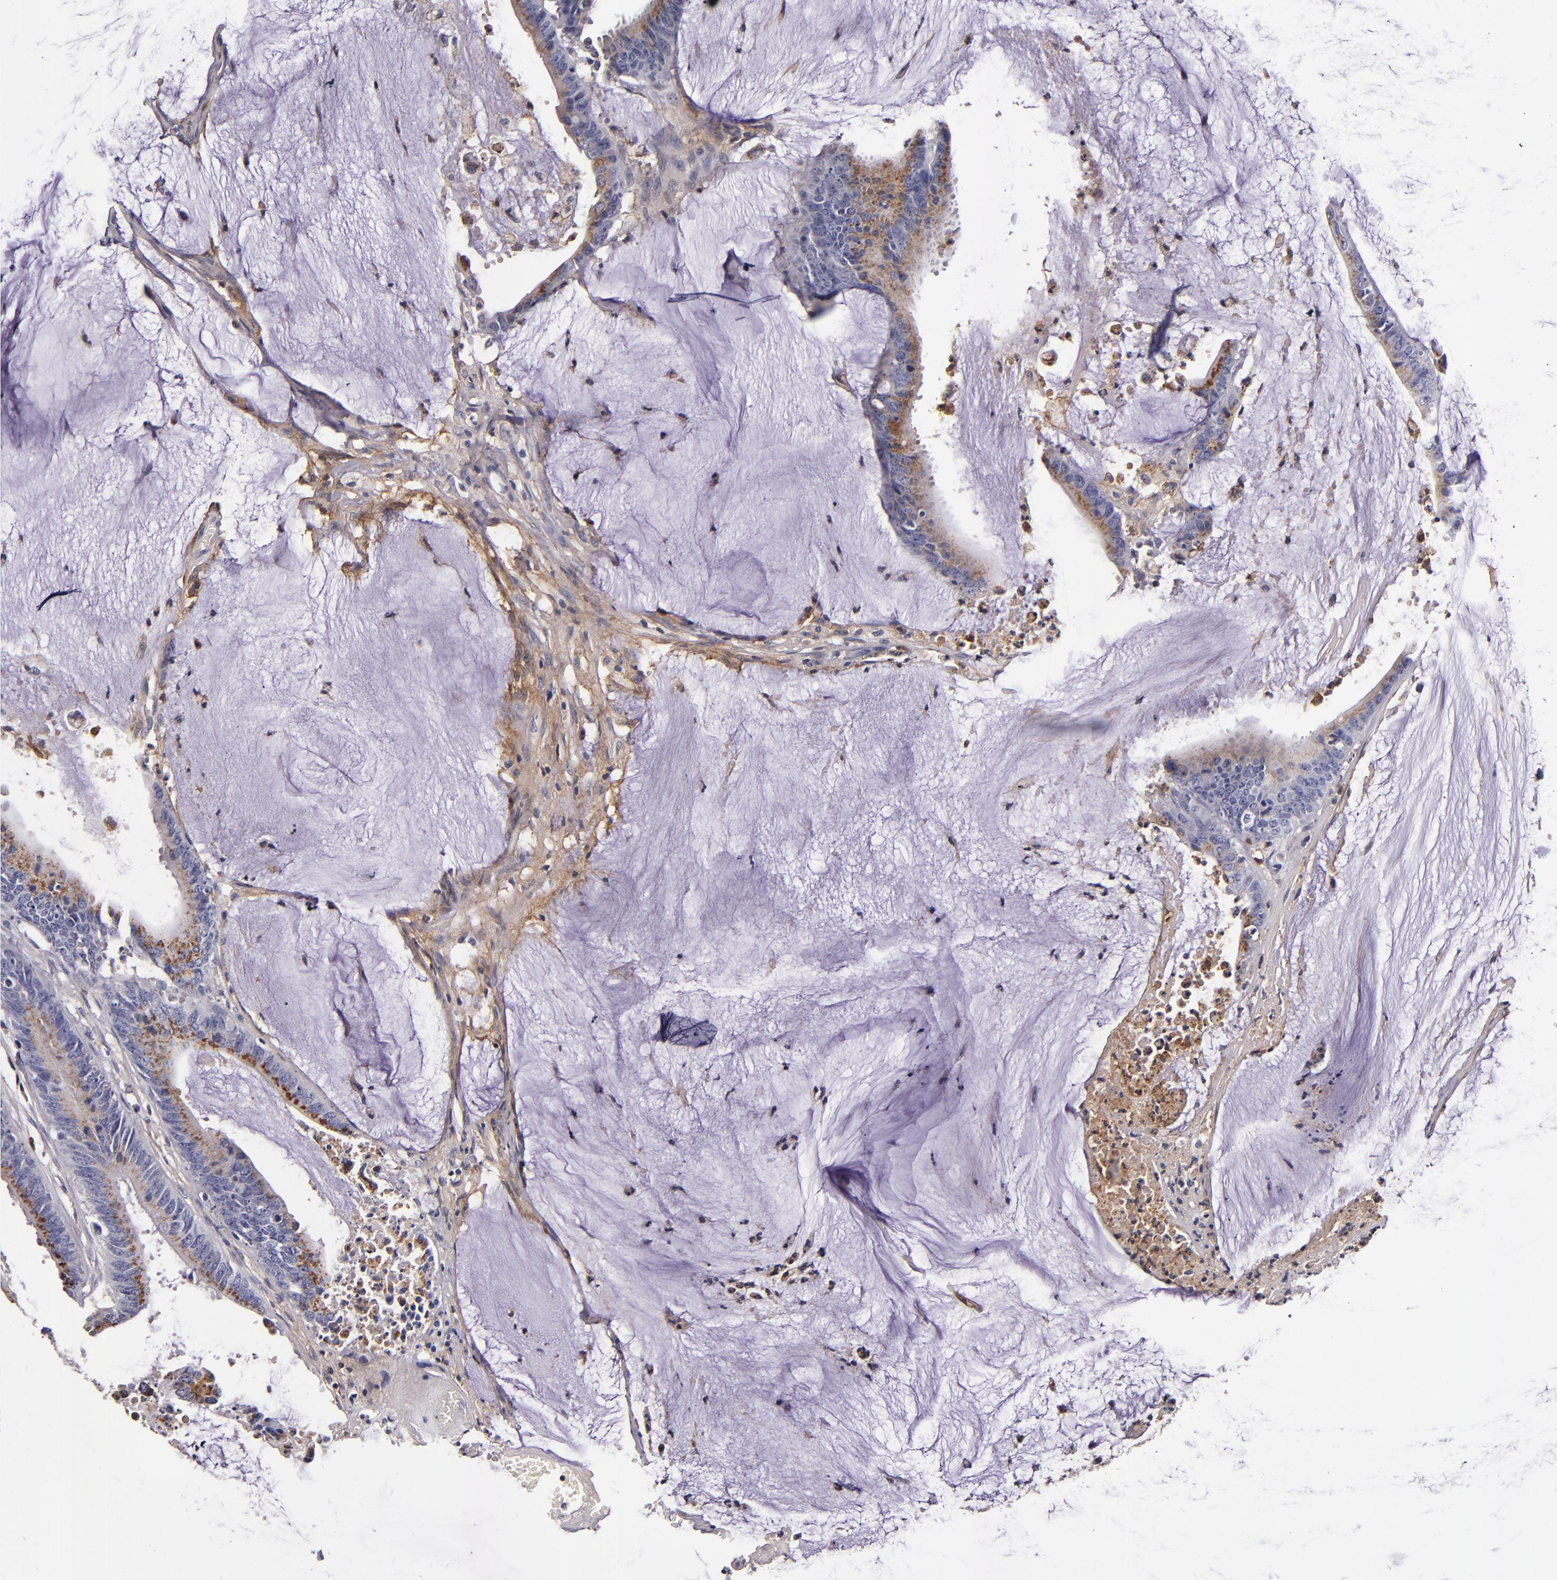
{"staining": {"intensity": "strong", "quantity": ">75%", "location": "cytoplasmic/membranous"}, "tissue": "colorectal cancer", "cell_type": "Tumor cells", "image_type": "cancer", "snomed": [{"axis": "morphology", "description": "Adenocarcinoma, NOS"}, {"axis": "topography", "description": "Rectum"}], "caption": "Adenocarcinoma (colorectal) was stained to show a protein in brown. There is high levels of strong cytoplasmic/membranous staining in approximately >75% of tumor cells. (IHC, brightfield microscopy, high magnification).", "gene": "SIRPA", "patient": {"sex": "female", "age": 66}}